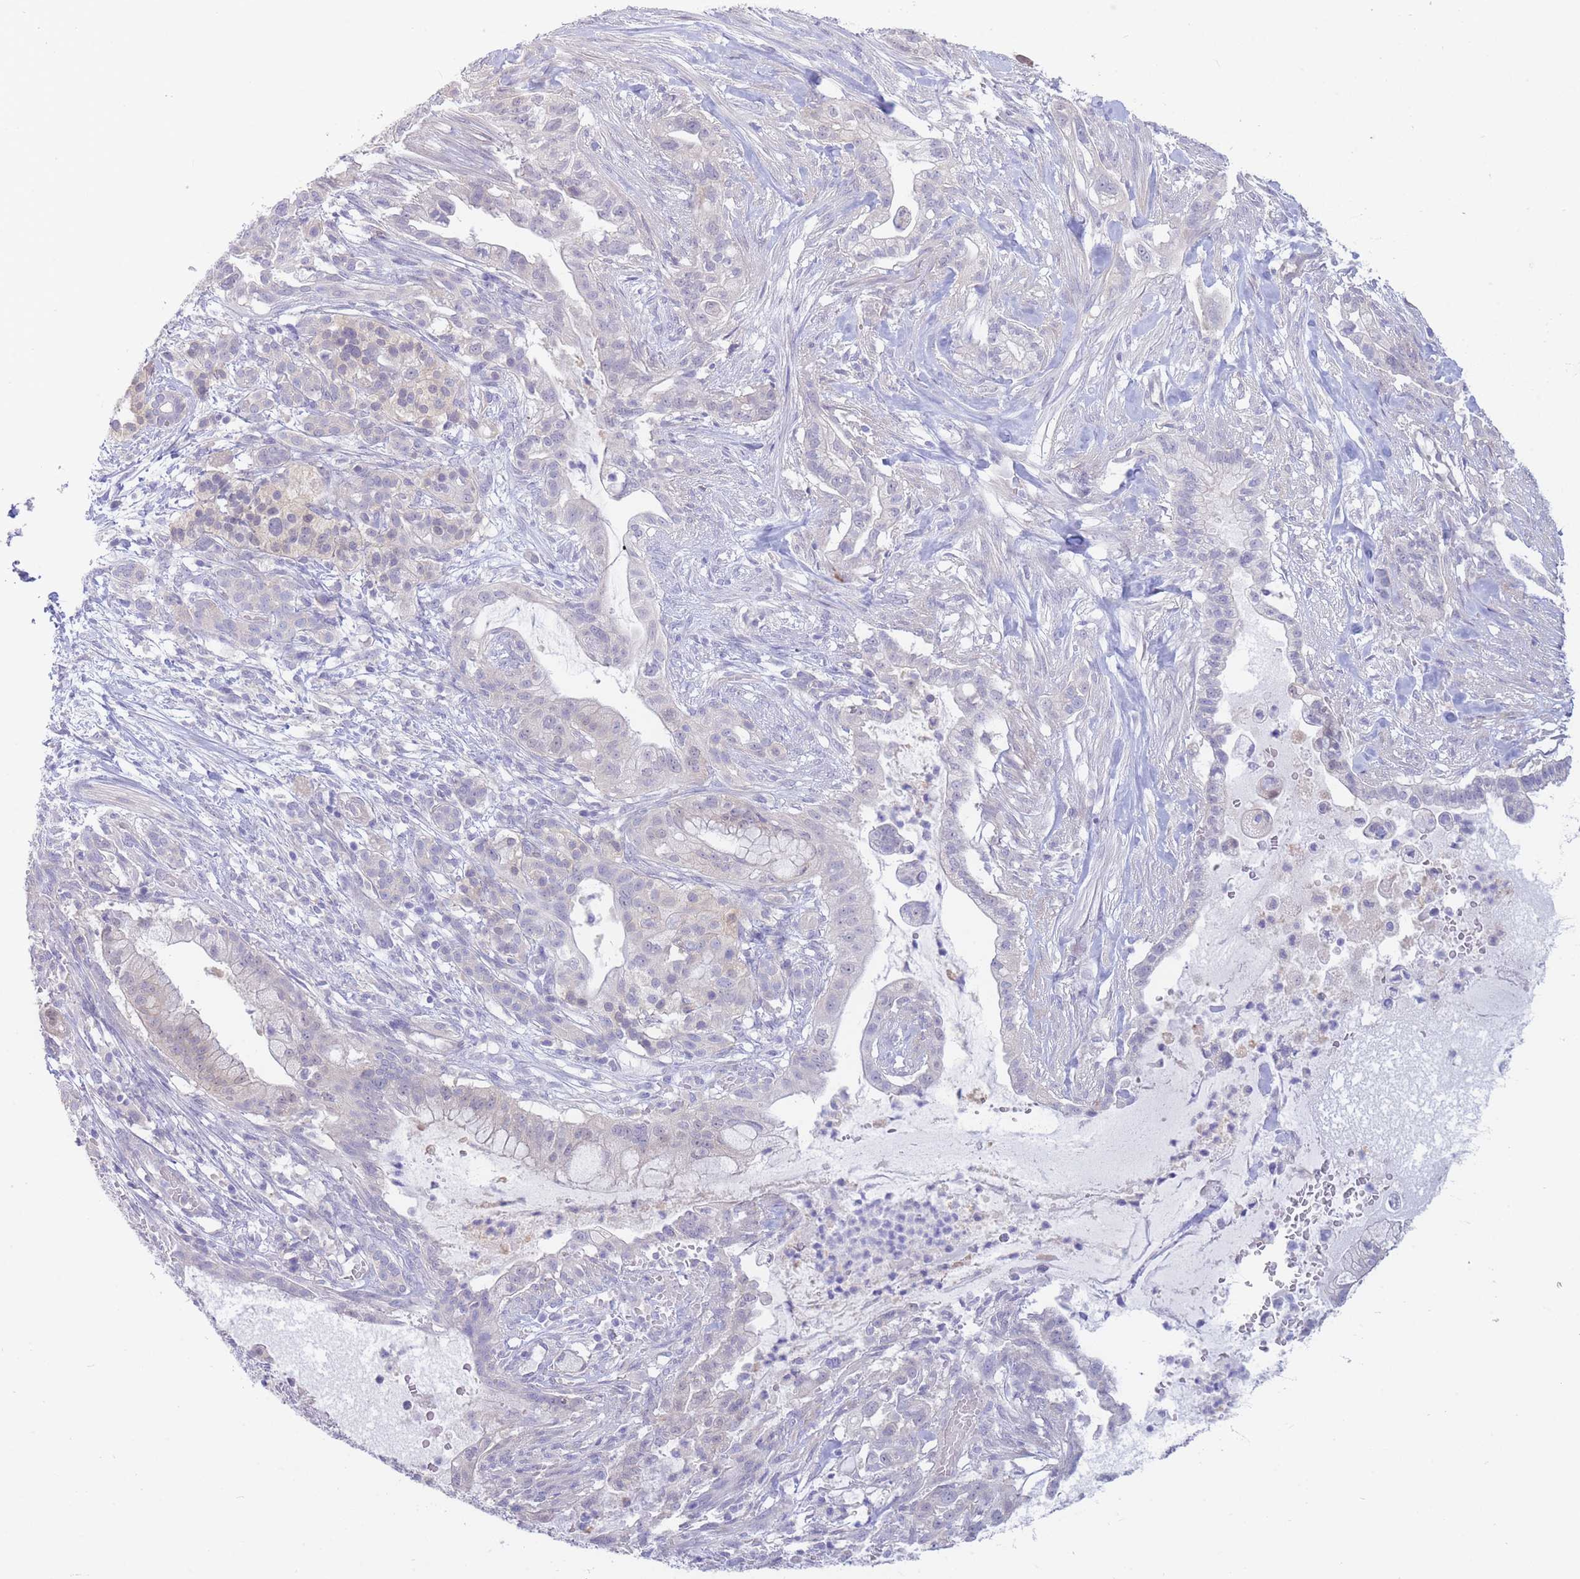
{"staining": {"intensity": "negative", "quantity": "none", "location": "none"}, "tissue": "pancreatic cancer", "cell_type": "Tumor cells", "image_type": "cancer", "snomed": [{"axis": "morphology", "description": "Adenocarcinoma, NOS"}, {"axis": "topography", "description": "Pancreas"}], "caption": "Tumor cells are negative for brown protein staining in pancreatic cancer. Brightfield microscopy of immunohistochemistry (IHC) stained with DAB (3,3'-diaminobenzidine) (brown) and hematoxylin (blue), captured at high magnification.", "gene": "SUGT1", "patient": {"sex": "male", "age": 44}}